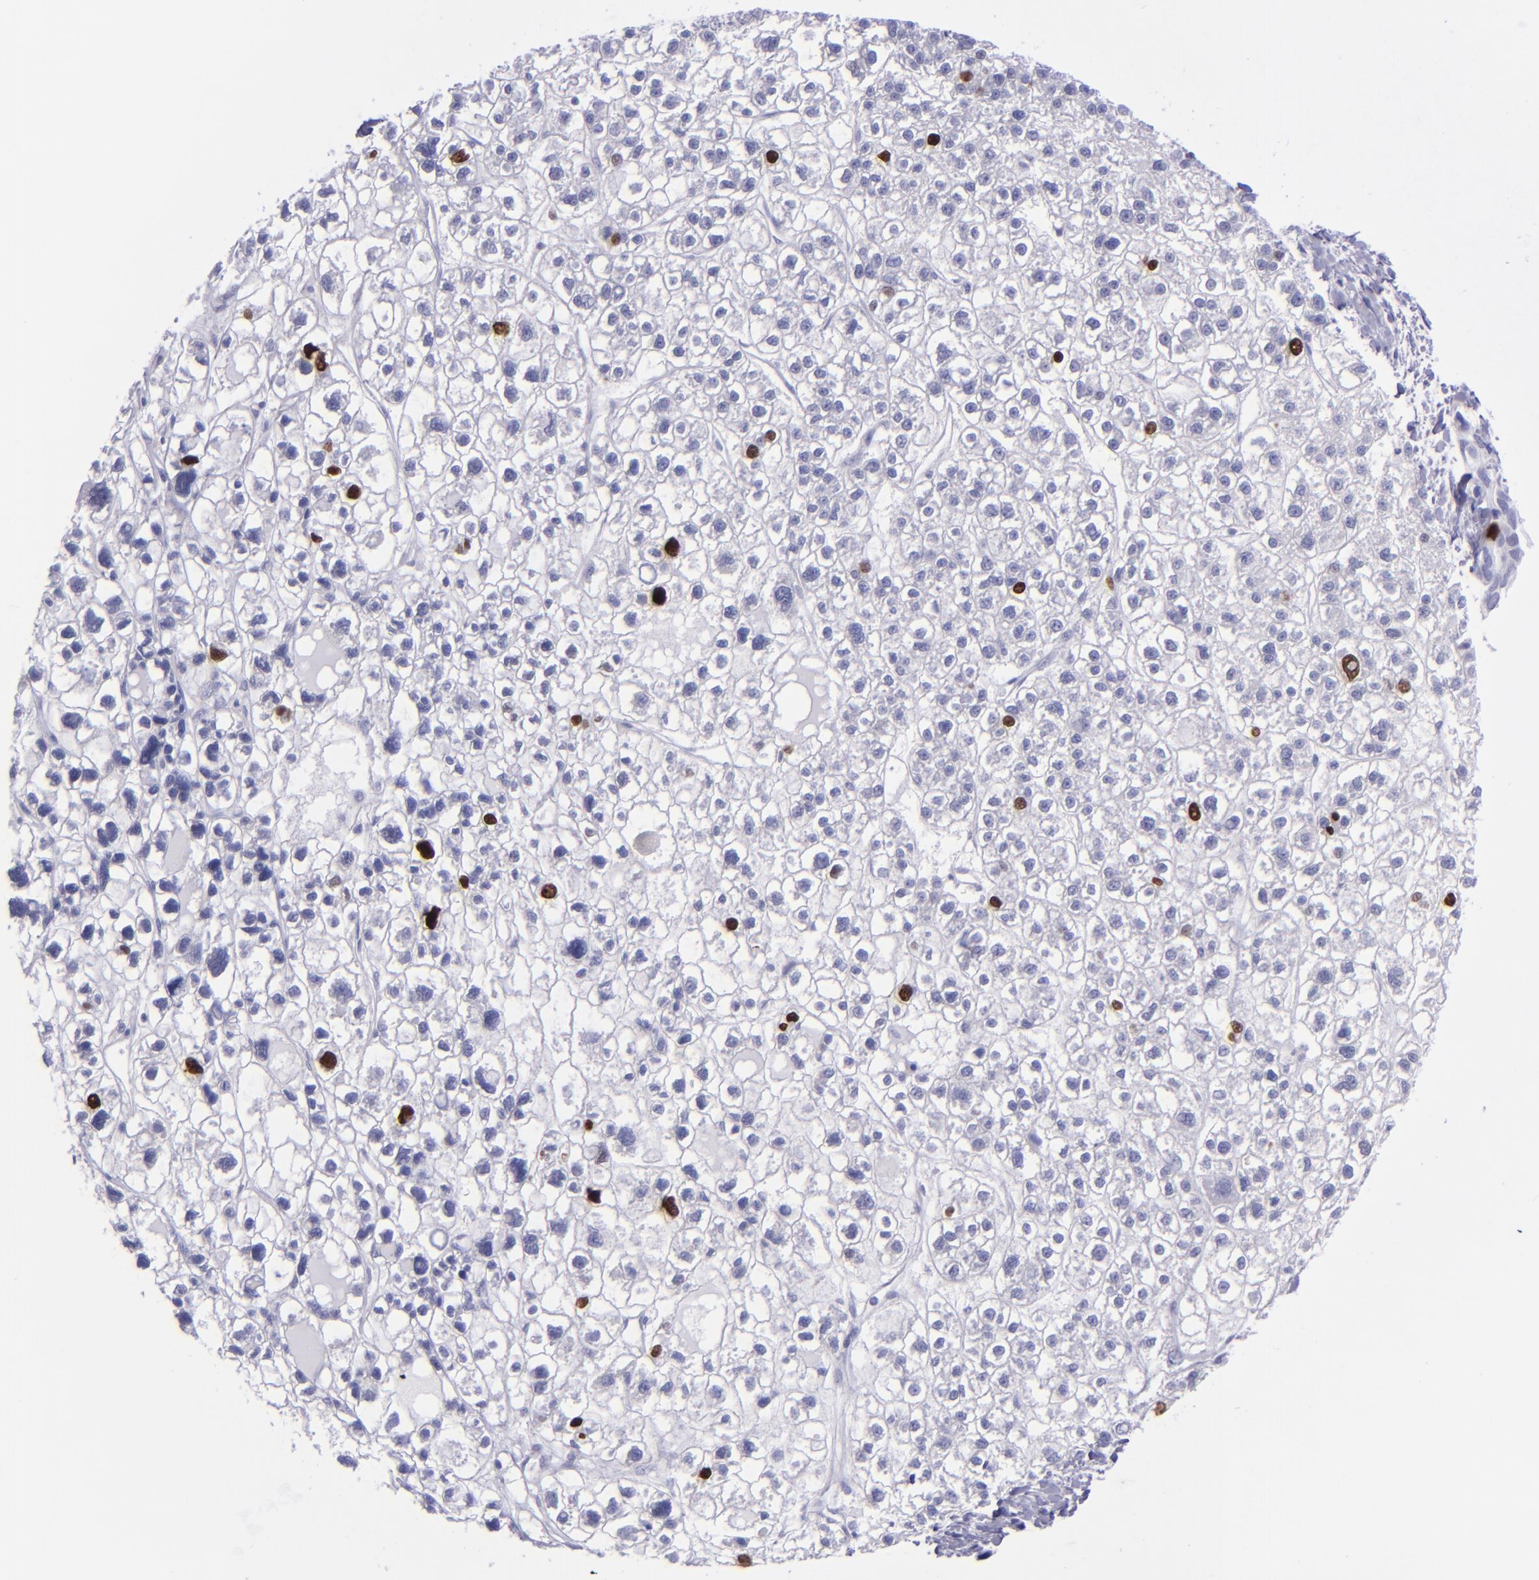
{"staining": {"intensity": "strong", "quantity": "<25%", "location": "nuclear"}, "tissue": "liver cancer", "cell_type": "Tumor cells", "image_type": "cancer", "snomed": [{"axis": "morphology", "description": "Carcinoma, Hepatocellular, NOS"}, {"axis": "topography", "description": "Liver"}], "caption": "A brown stain labels strong nuclear expression of a protein in human liver hepatocellular carcinoma tumor cells. Immunohistochemistry (ihc) stains the protein in brown and the nuclei are stained blue.", "gene": "TOP2A", "patient": {"sex": "female", "age": 85}}